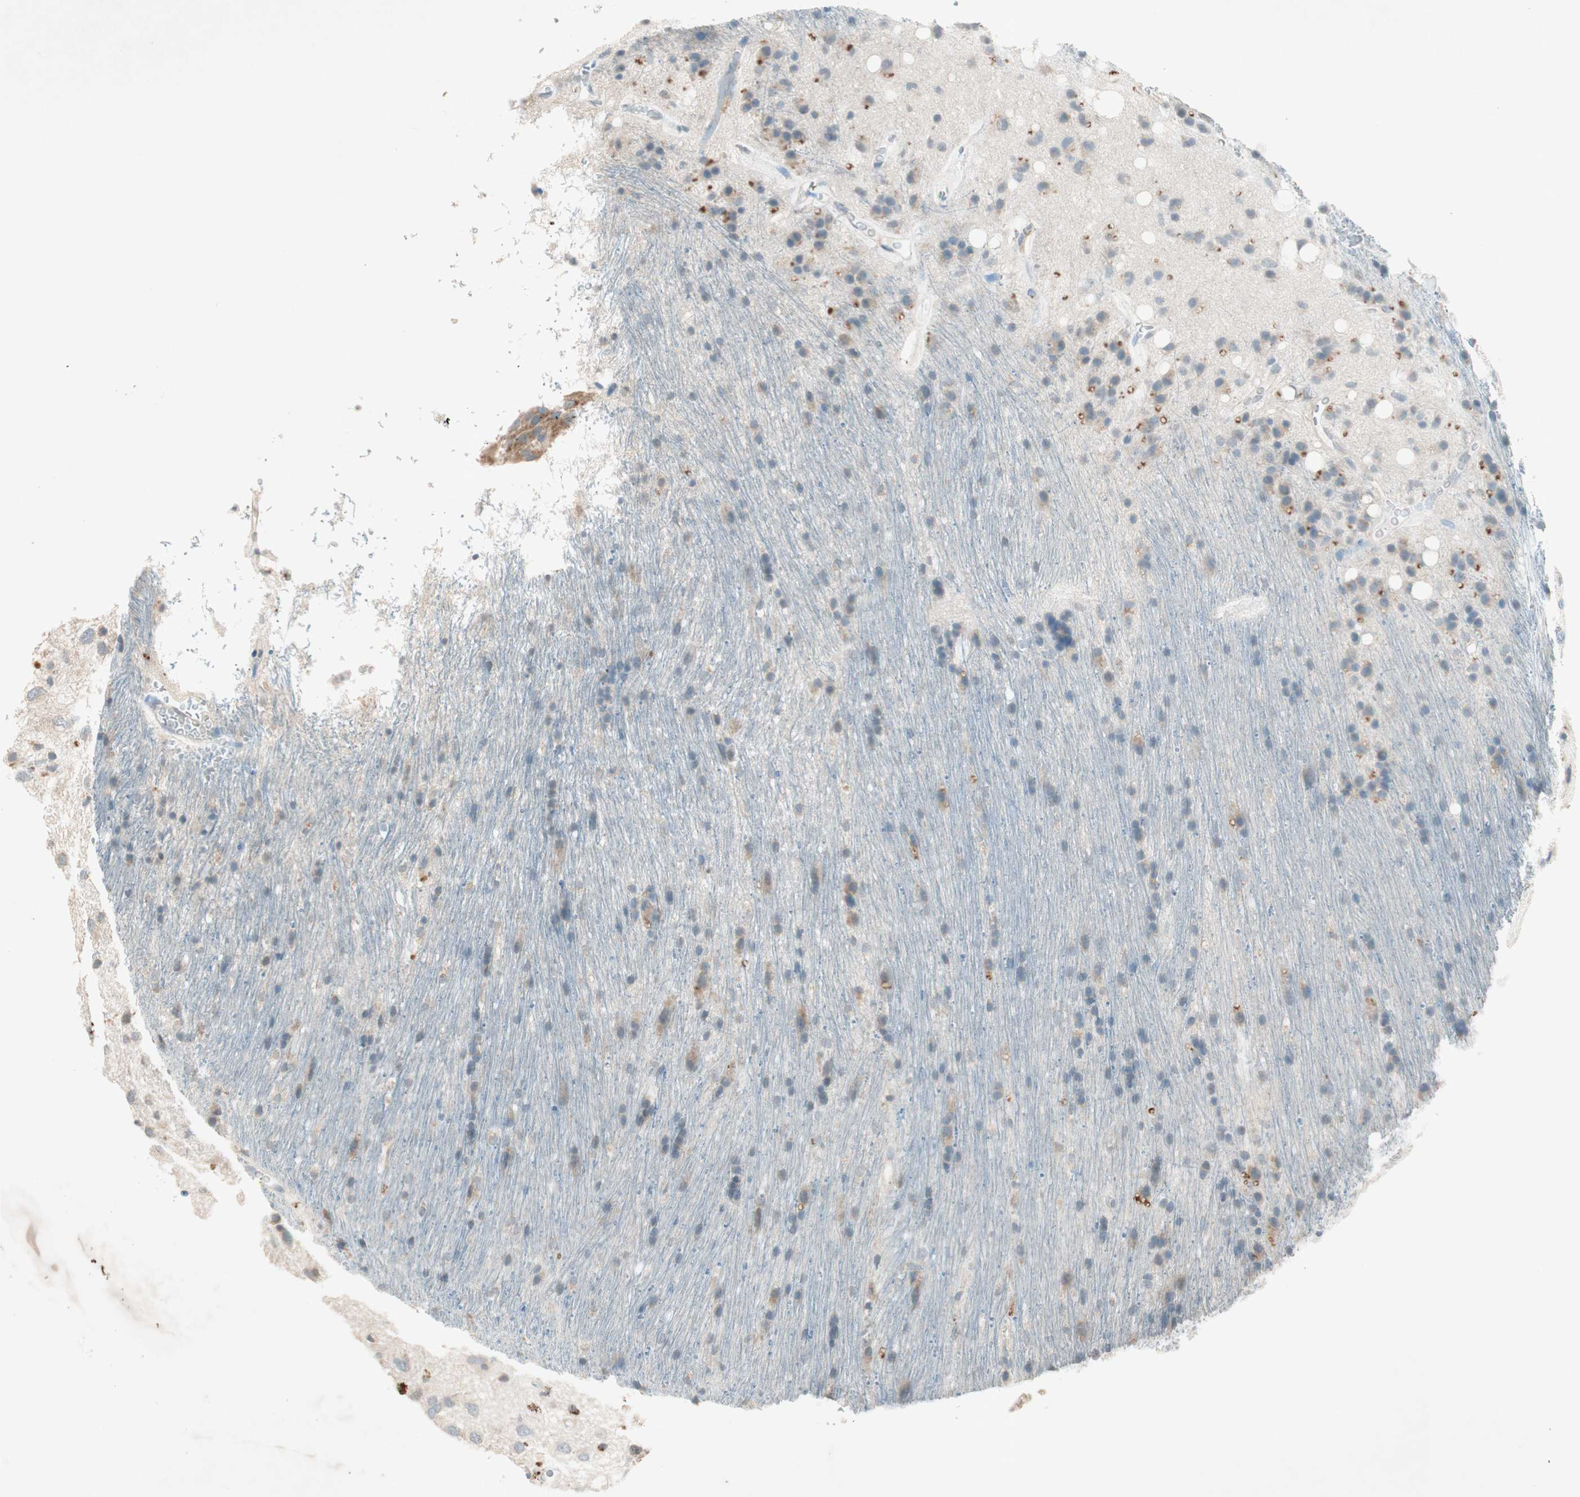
{"staining": {"intensity": "weak", "quantity": "<25%", "location": "cytoplasmic/membranous"}, "tissue": "glioma", "cell_type": "Tumor cells", "image_type": "cancer", "snomed": [{"axis": "morphology", "description": "Glioma, malignant, Low grade"}, {"axis": "topography", "description": "Brain"}], "caption": "Glioma was stained to show a protein in brown. There is no significant positivity in tumor cells. (DAB (3,3'-diaminobenzidine) immunohistochemistry, high magnification).", "gene": "NKAIN1", "patient": {"sex": "male", "age": 77}}